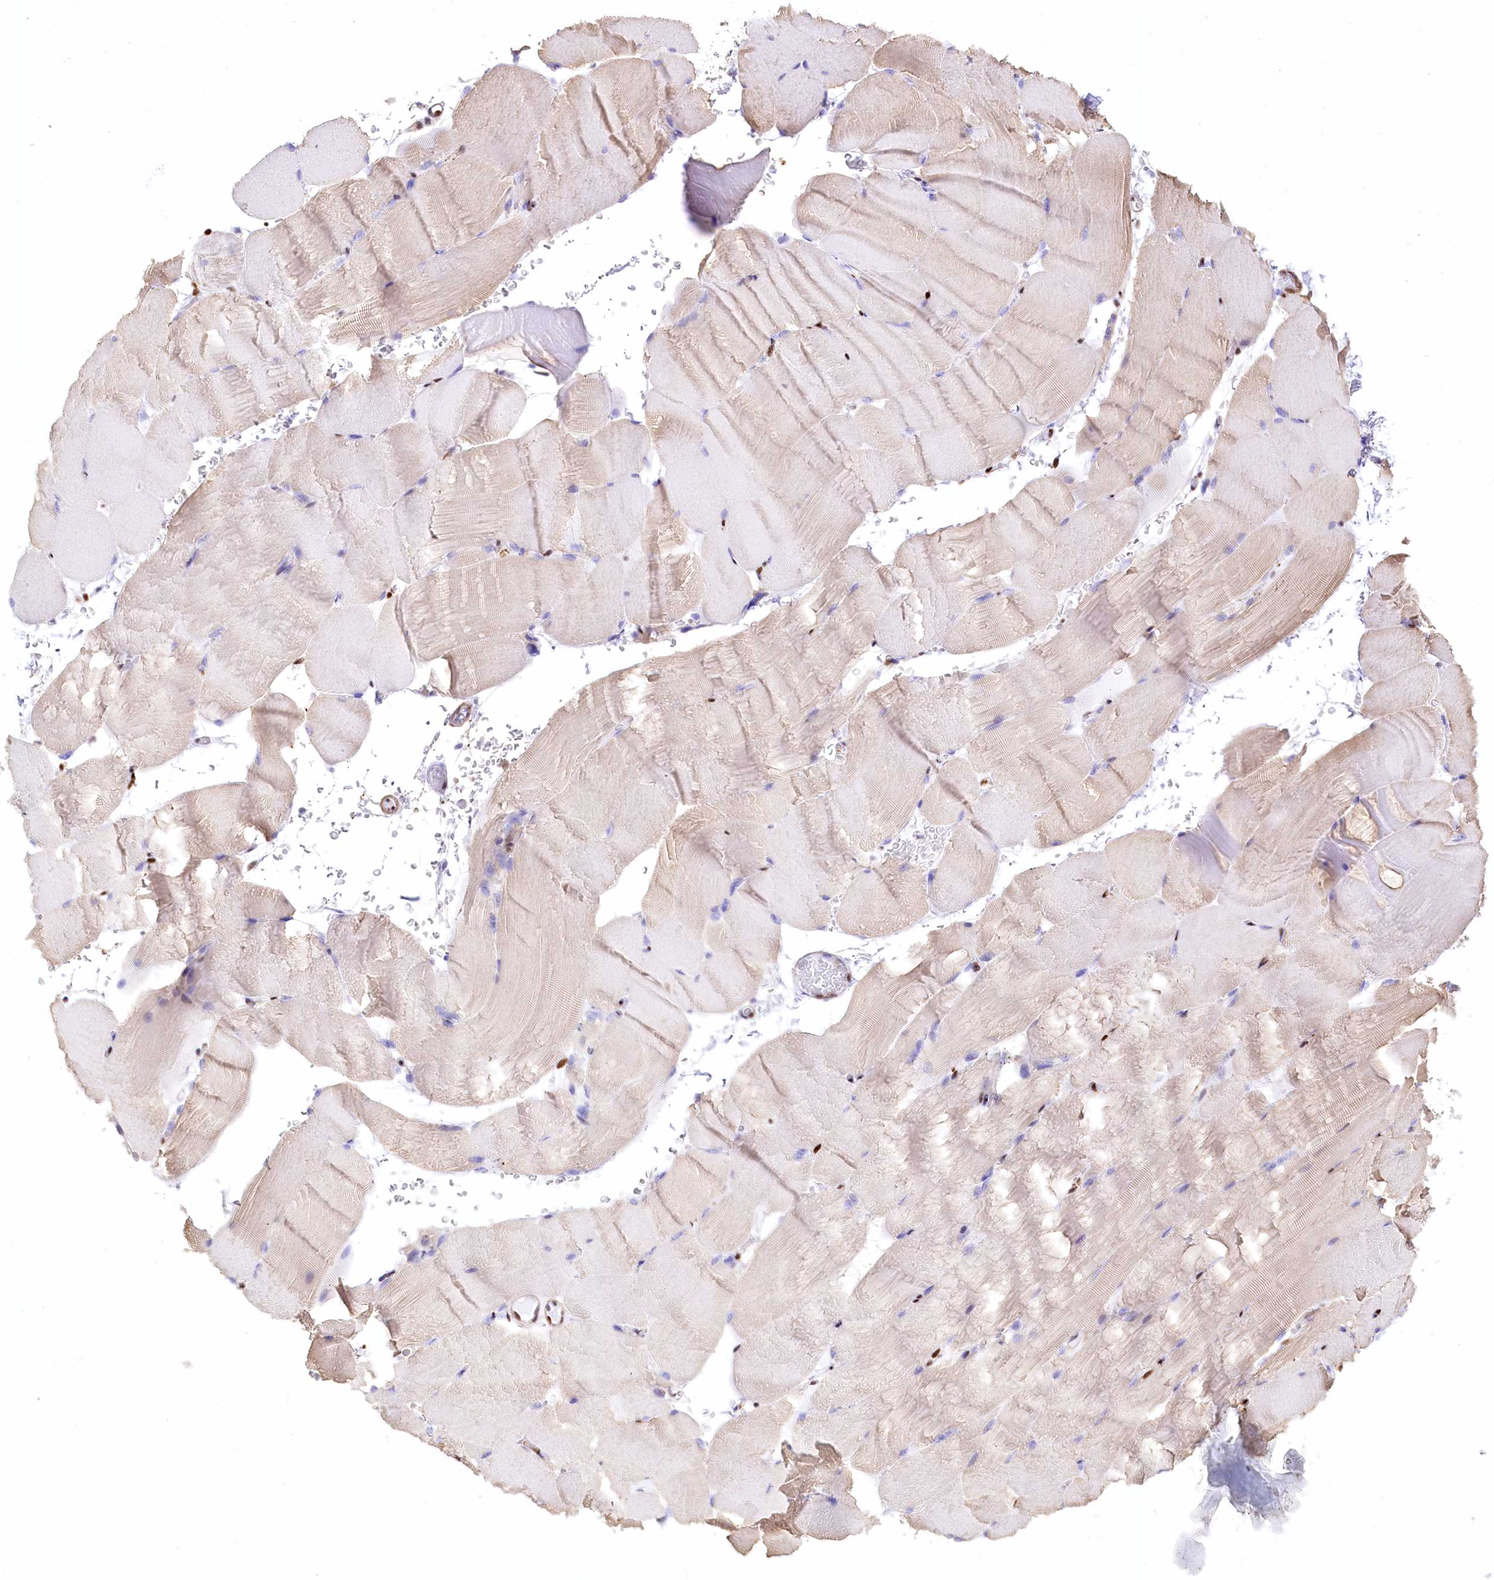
{"staining": {"intensity": "moderate", "quantity": "25%-75%", "location": "nuclear"}, "tissue": "skeletal muscle", "cell_type": "Myocytes", "image_type": "normal", "snomed": [{"axis": "morphology", "description": "Normal tissue, NOS"}, {"axis": "topography", "description": "Skeletal muscle"}, {"axis": "topography", "description": "Parathyroid gland"}], "caption": "Protein staining by IHC displays moderate nuclear positivity in approximately 25%-75% of myocytes in unremarkable skeletal muscle.", "gene": "PTMS", "patient": {"sex": "female", "age": 37}}